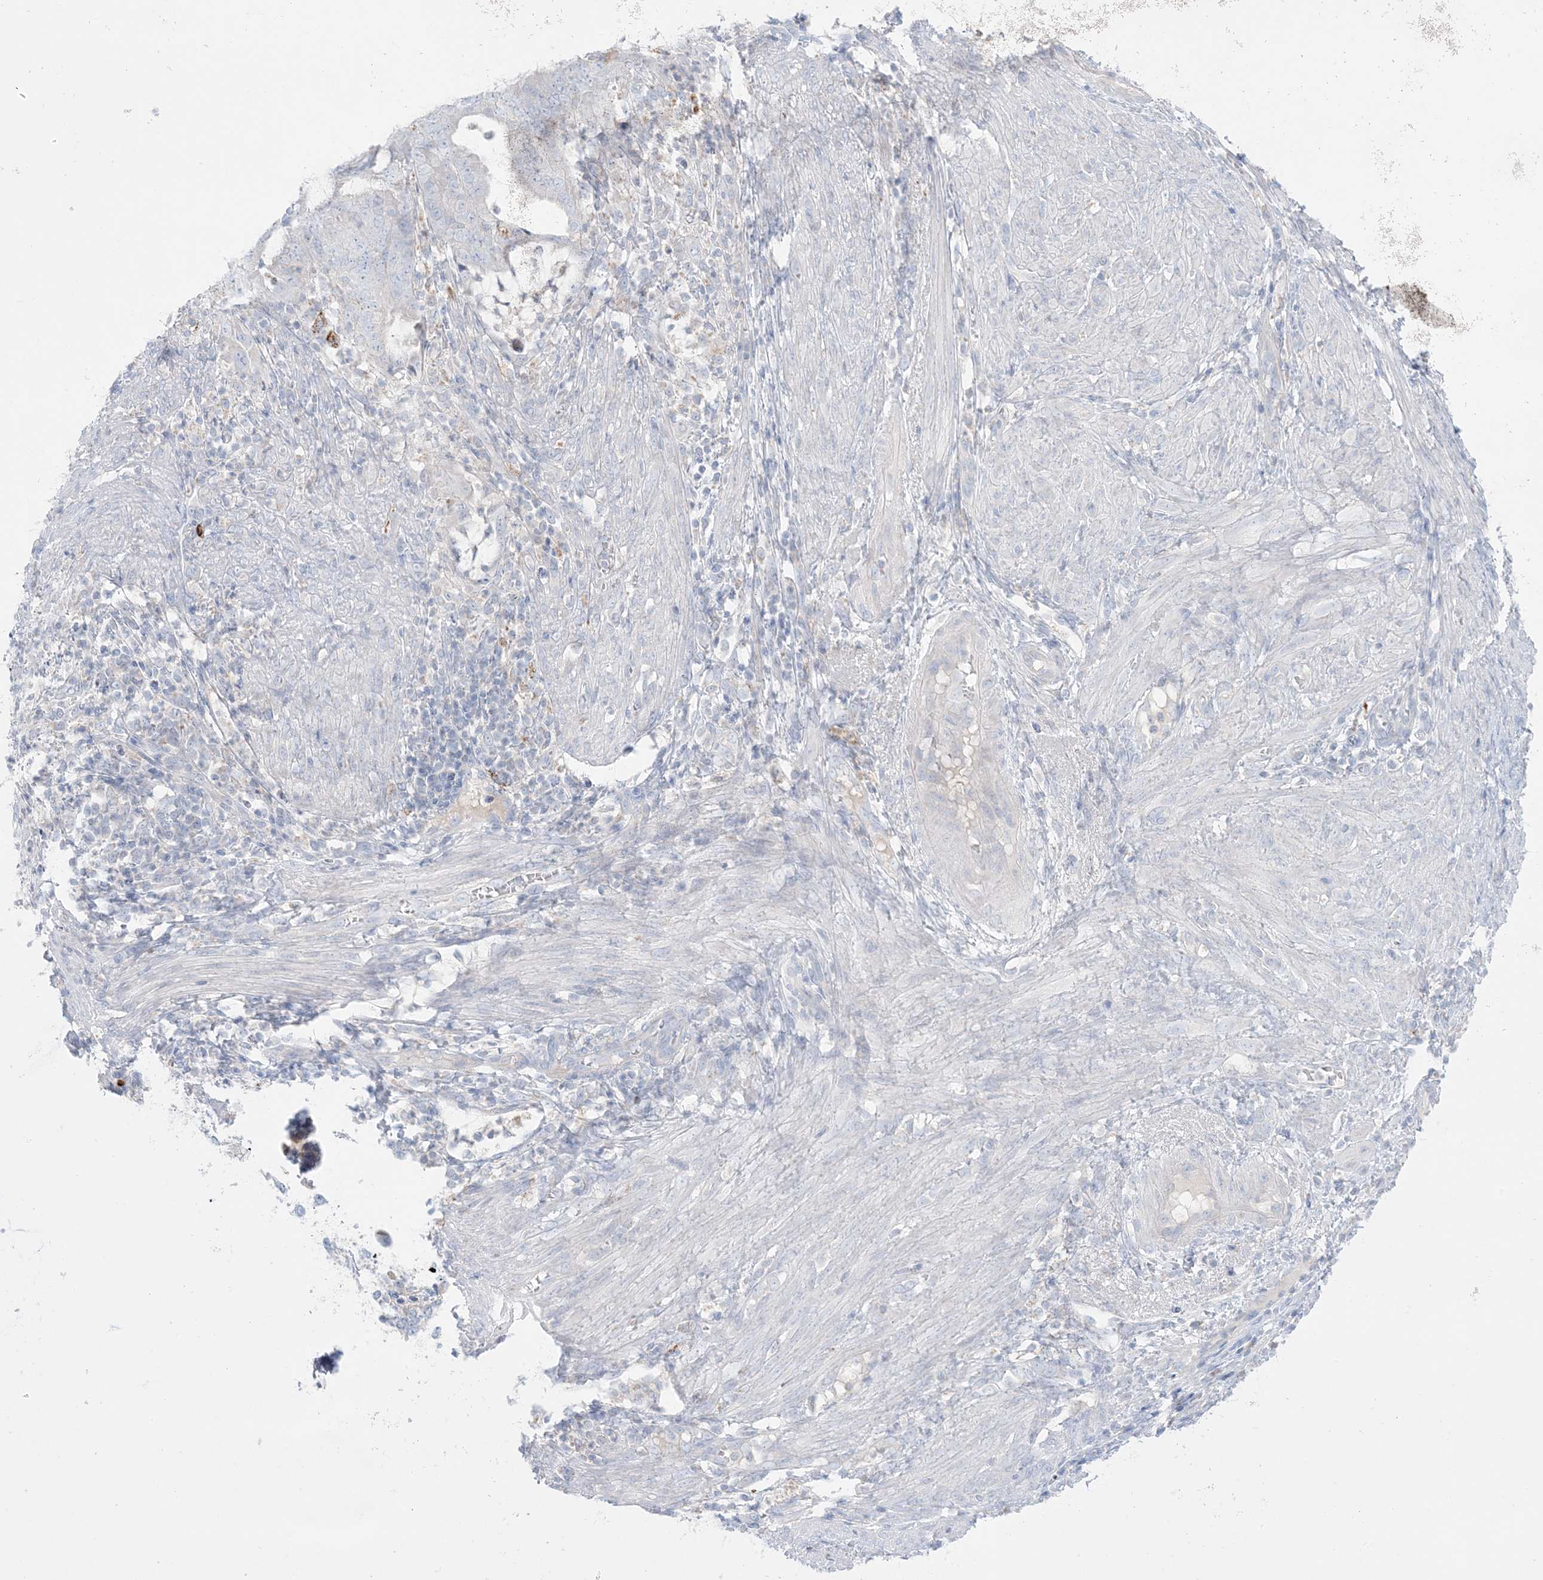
{"staining": {"intensity": "moderate", "quantity": "<25%", "location": "cytoplasmic/membranous"}, "tissue": "endometrial cancer", "cell_type": "Tumor cells", "image_type": "cancer", "snomed": [{"axis": "morphology", "description": "Adenocarcinoma, NOS"}, {"axis": "topography", "description": "Endometrium"}], "caption": "Endometrial cancer stained for a protein (brown) exhibits moderate cytoplasmic/membranous positive expression in about <25% of tumor cells.", "gene": "KCTD6", "patient": {"sex": "female", "age": 51}}